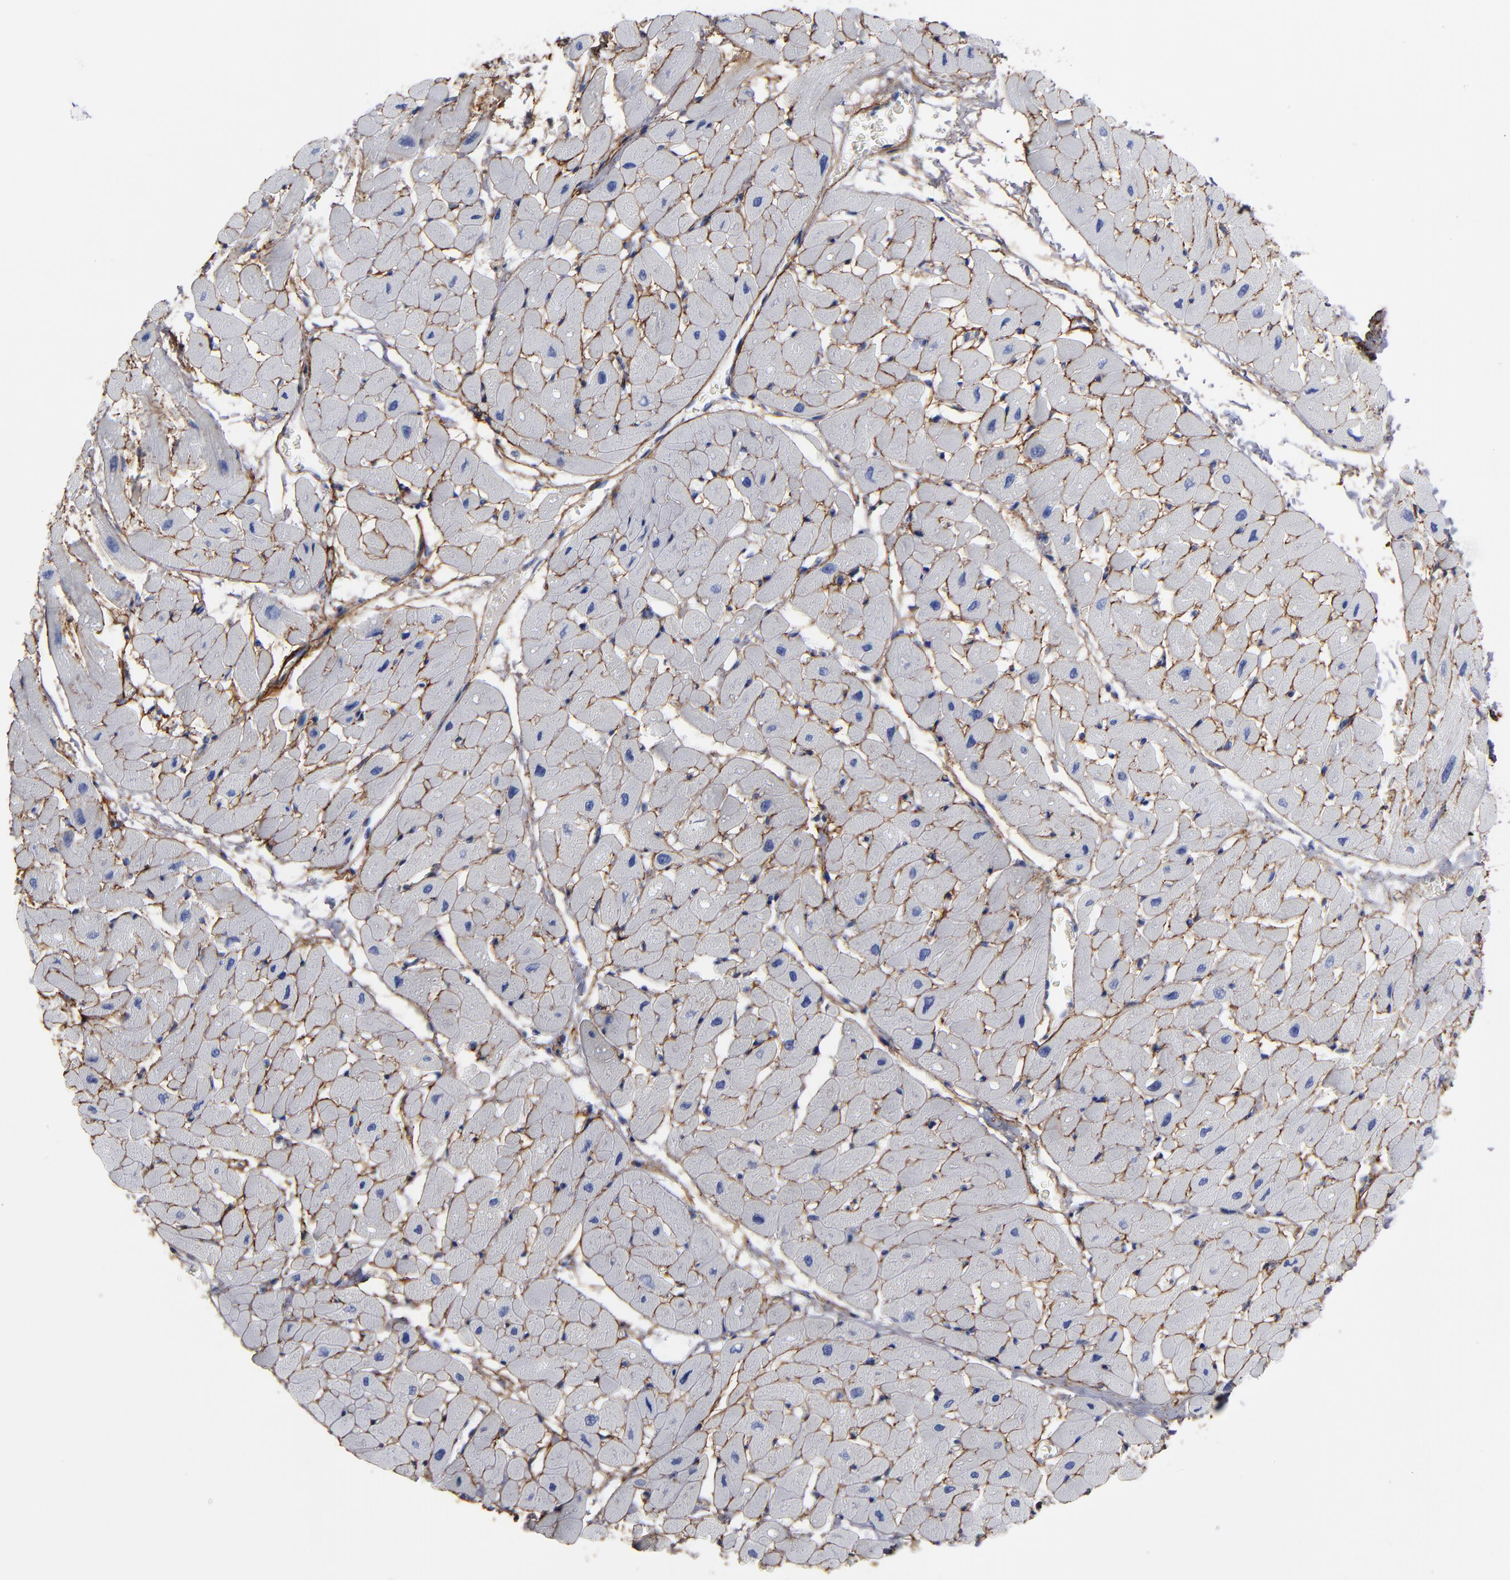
{"staining": {"intensity": "negative", "quantity": "none", "location": "none"}, "tissue": "heart muscle", "cell_type": "Cardiomyocytes", "image_type": "normal", "snomed": [{"axis": "morphology", "description": "Normal tissue, NOS"}, {"axis": "topography", "description": "Heart"}], "caption": "Immunohistochemistry (IHC) histopathology image of normal heart muscle: human heart muscle stained with DAB (3,3'-diaminobenzidine) displays no significant protein staining in cardiomyocytes.", "gene": "EMILIN1", "patient": {"sex": "male", "age": 45}}